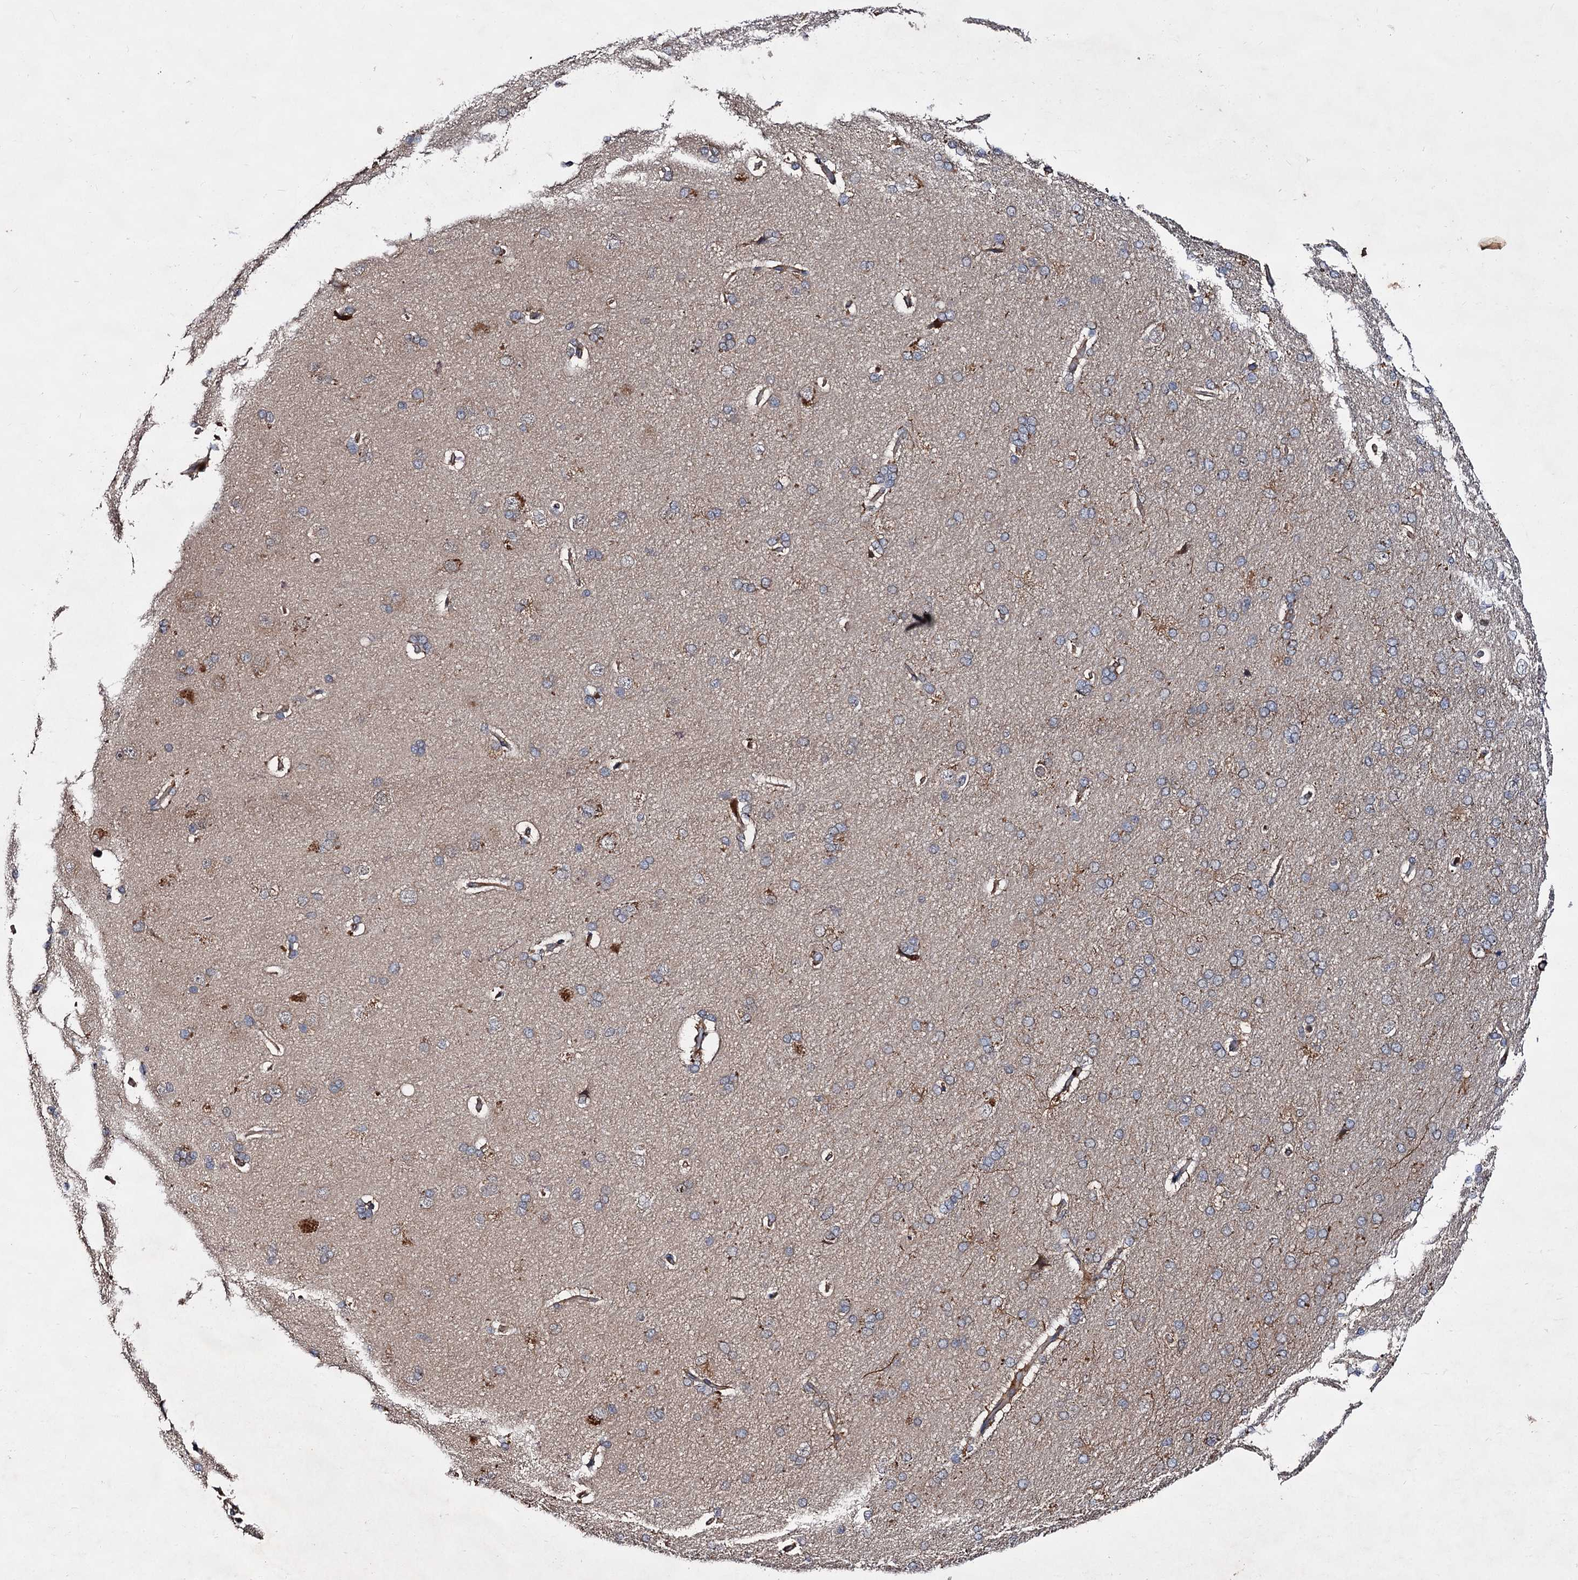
{"staining": {"intensity": "negative", "quantity": "none", "location": "none"}, "tissue": "cerebral cortex", "cell_type": "Endothelial cells", "image_type": "normal", "snomed": [{"axis": "morphology", "description": "Normal tissue, NOS"}, {"axis": "topography", "description": "Cerebral cortex"}], "caption": "This image is of benign cerebral cortex stained with IHC to label a protein in brown with the nuclei are counter-stained blue. There is no expression in endothelial cells.", "gene": "TEX9", "patient": {"sex": "male", "age": 62}}